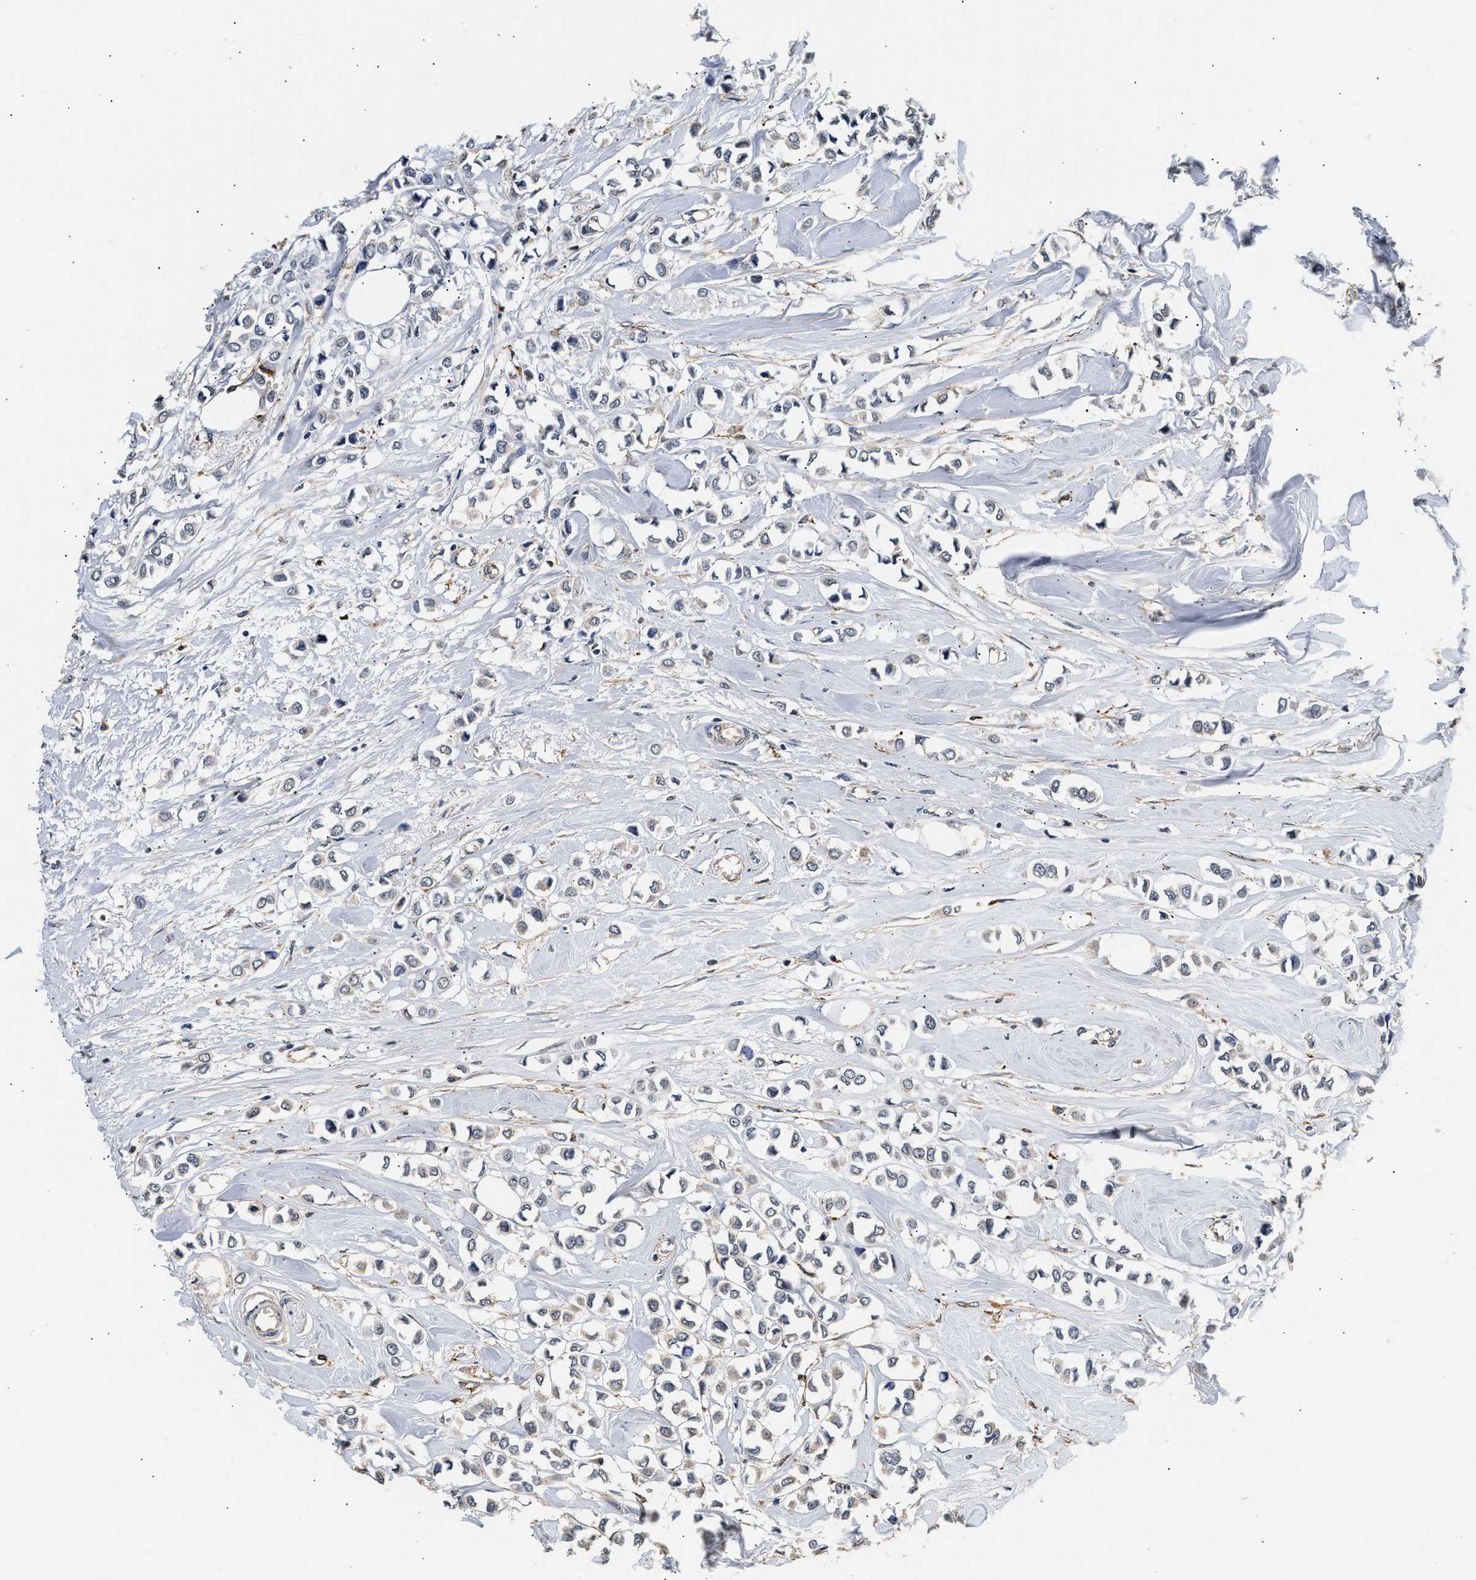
{"staining": {"intensity": "negative", "quantity": "none", "location": "none"}, "tissue": "breast cancer", "cell_type": "Tumor cells", "image_type": "cancer", "snomed": [{"axis": "morphology", "description": "Lobular carcinoma"}, {"axis": "topography", "description": "Breast"}], "caption": "A high-resolution micrograph shows immunohistochemistry (IHC) staining of breast cancer (lobular carcinoma), which shows no significant staining in tumor cells. (Stains: DAB (3,3'-diaminobenzidine) IHC with hematoxylin counter stain, Microscopy: brightfield microscopy at high magnification).", "gene": "SMU1", "patient": {"sex": "female", "age": 51}}